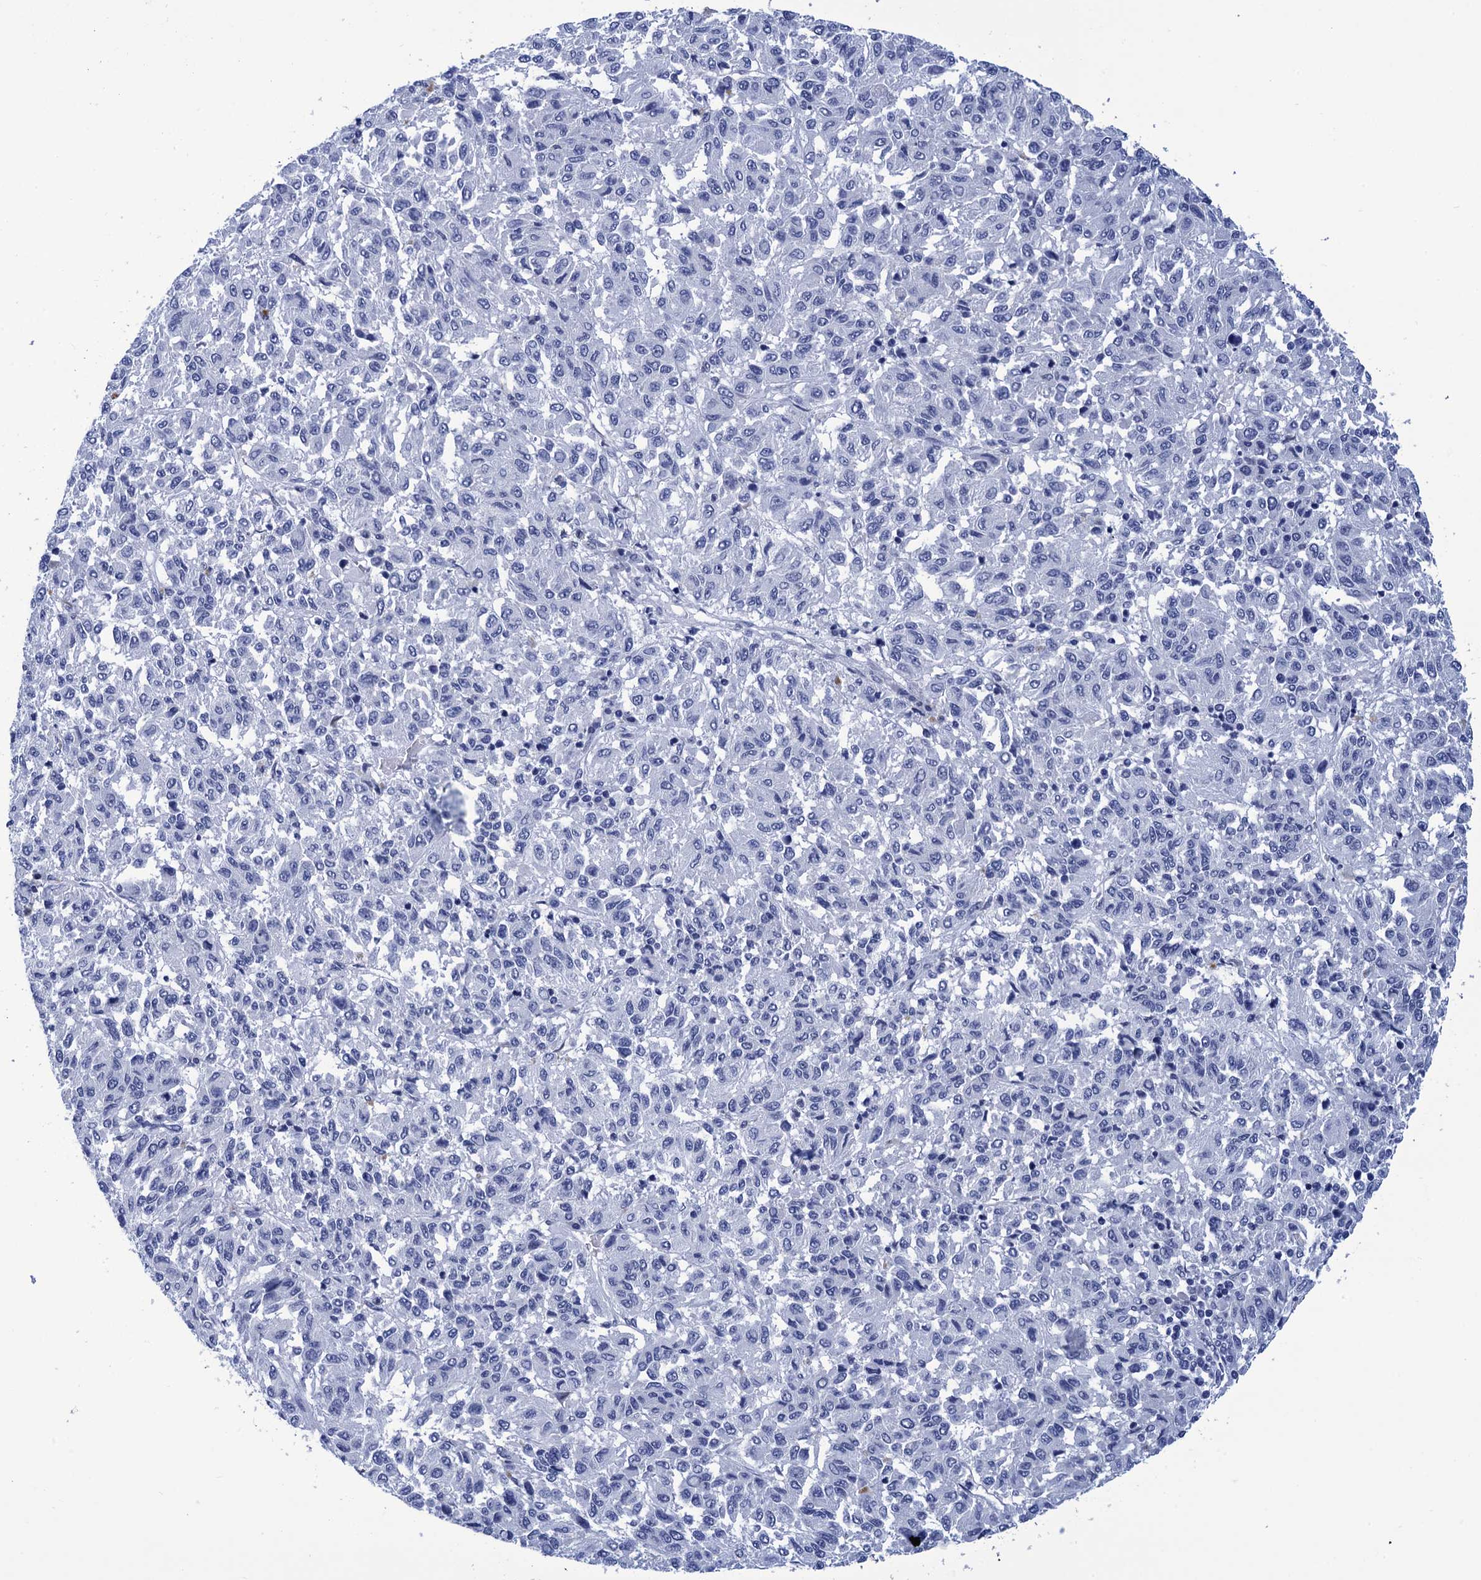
{"staining": {"intensity": "negative", "quantity": "none", "location": "none"}, "tissue": "melanoma", "cell_type": "Tumor cells", "image_type": "cancer", "snomed": [{"axis": "morphology", "description": "Malignant melanoma, Metastatic site"}, {"axis": "topography", "description": "Lung"}], "caption": "High magnification brightfield microscopy of melanoma stained with DAB (brown) and counterstained with hematoxylin (blue): tumor cells show no significant expression.", "gene": "METTL25", "patient": {"sex": "male", "age": 64}}